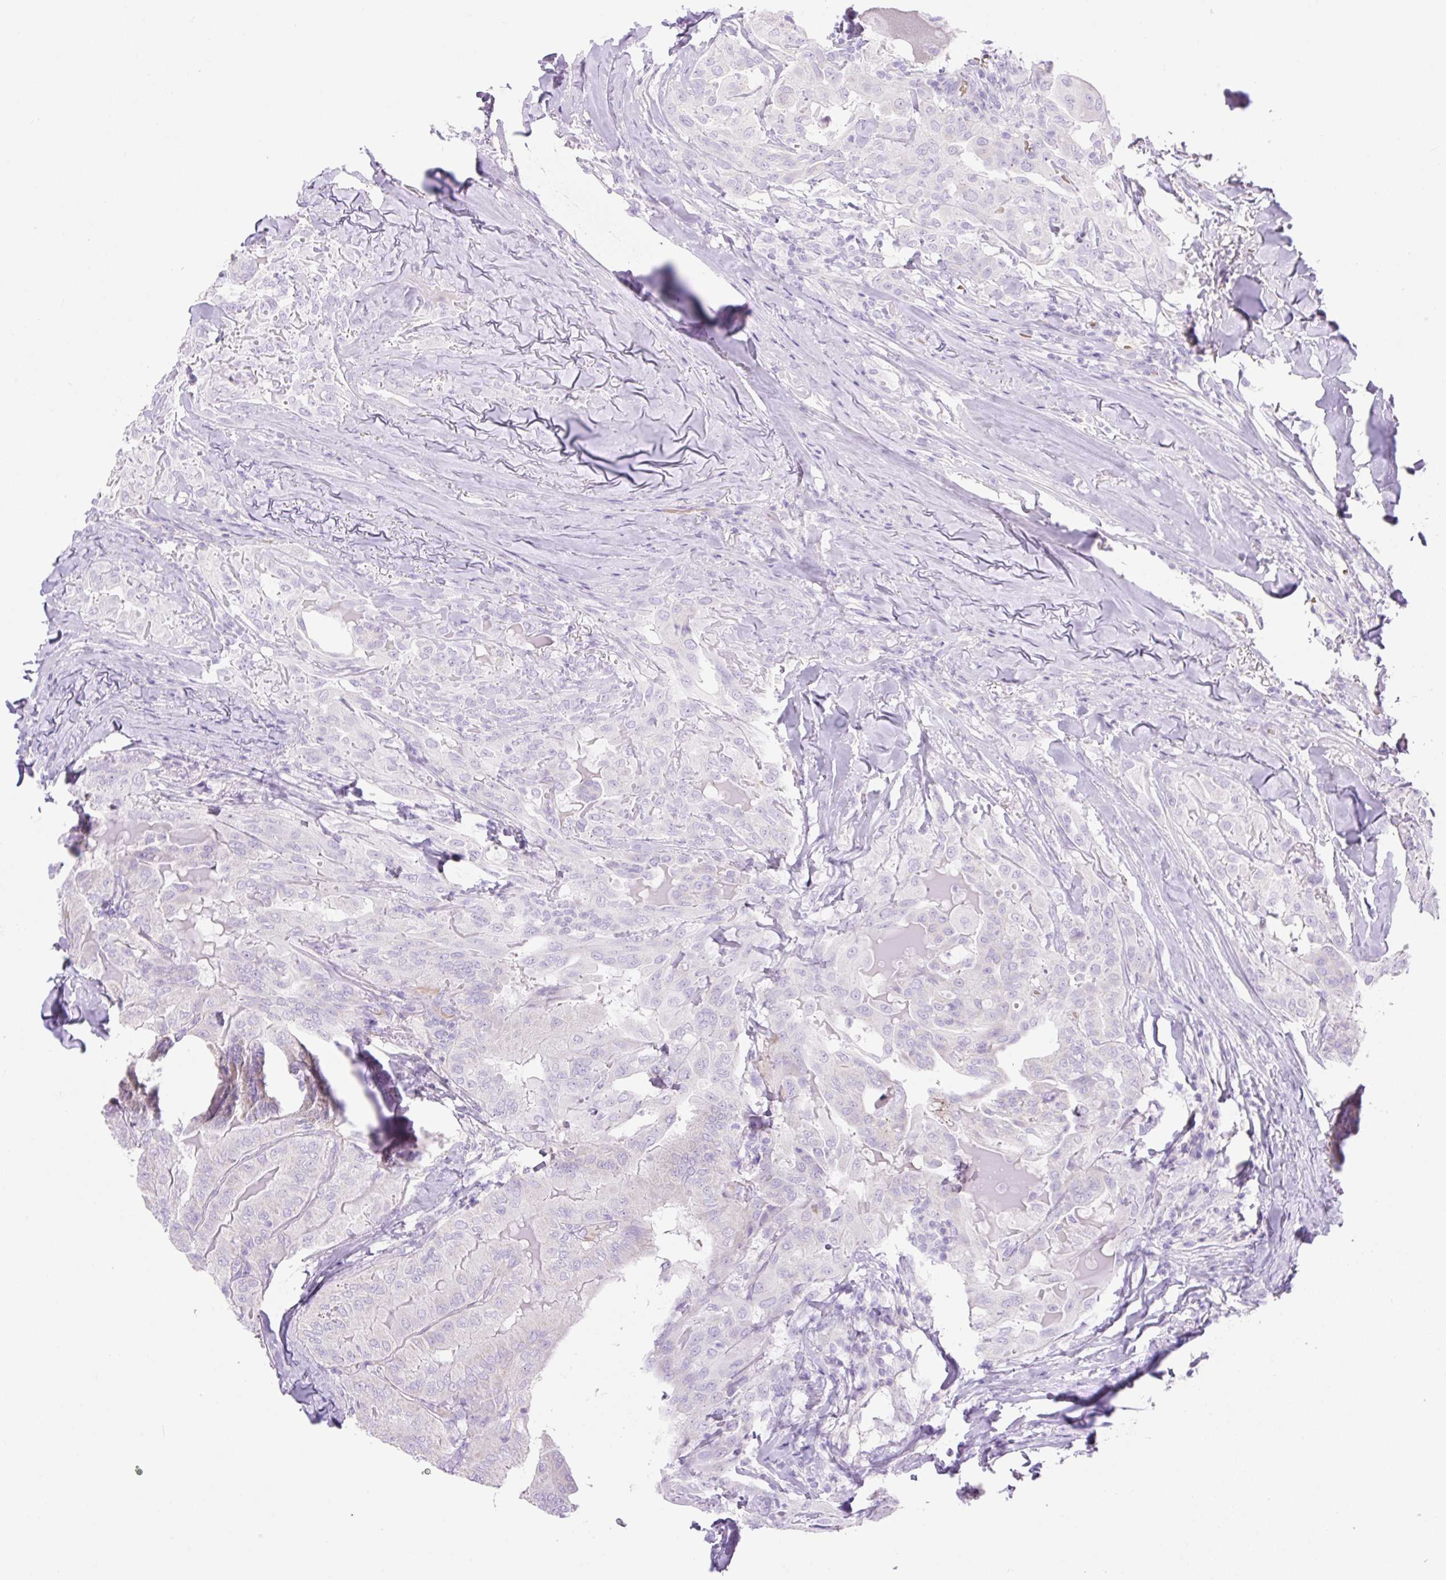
{"staining": {"intensity": "negative", "quantity": "none", "location": "none"}, "tissue": "thyroid cancer", "cell_type": "Tumor cells", "image_type": "cancer", "snomed": [{"axis": "morphology", "description": "Papillary adenocarcinoma, NOS"}, {"axis": "topography", "description": "Thyroid gland"}], "caption": "Tumor cells show no significant protein staining in thyroid cancer.", "gene": "CDX1", "patient": {"sex": "female", "age": 68}}